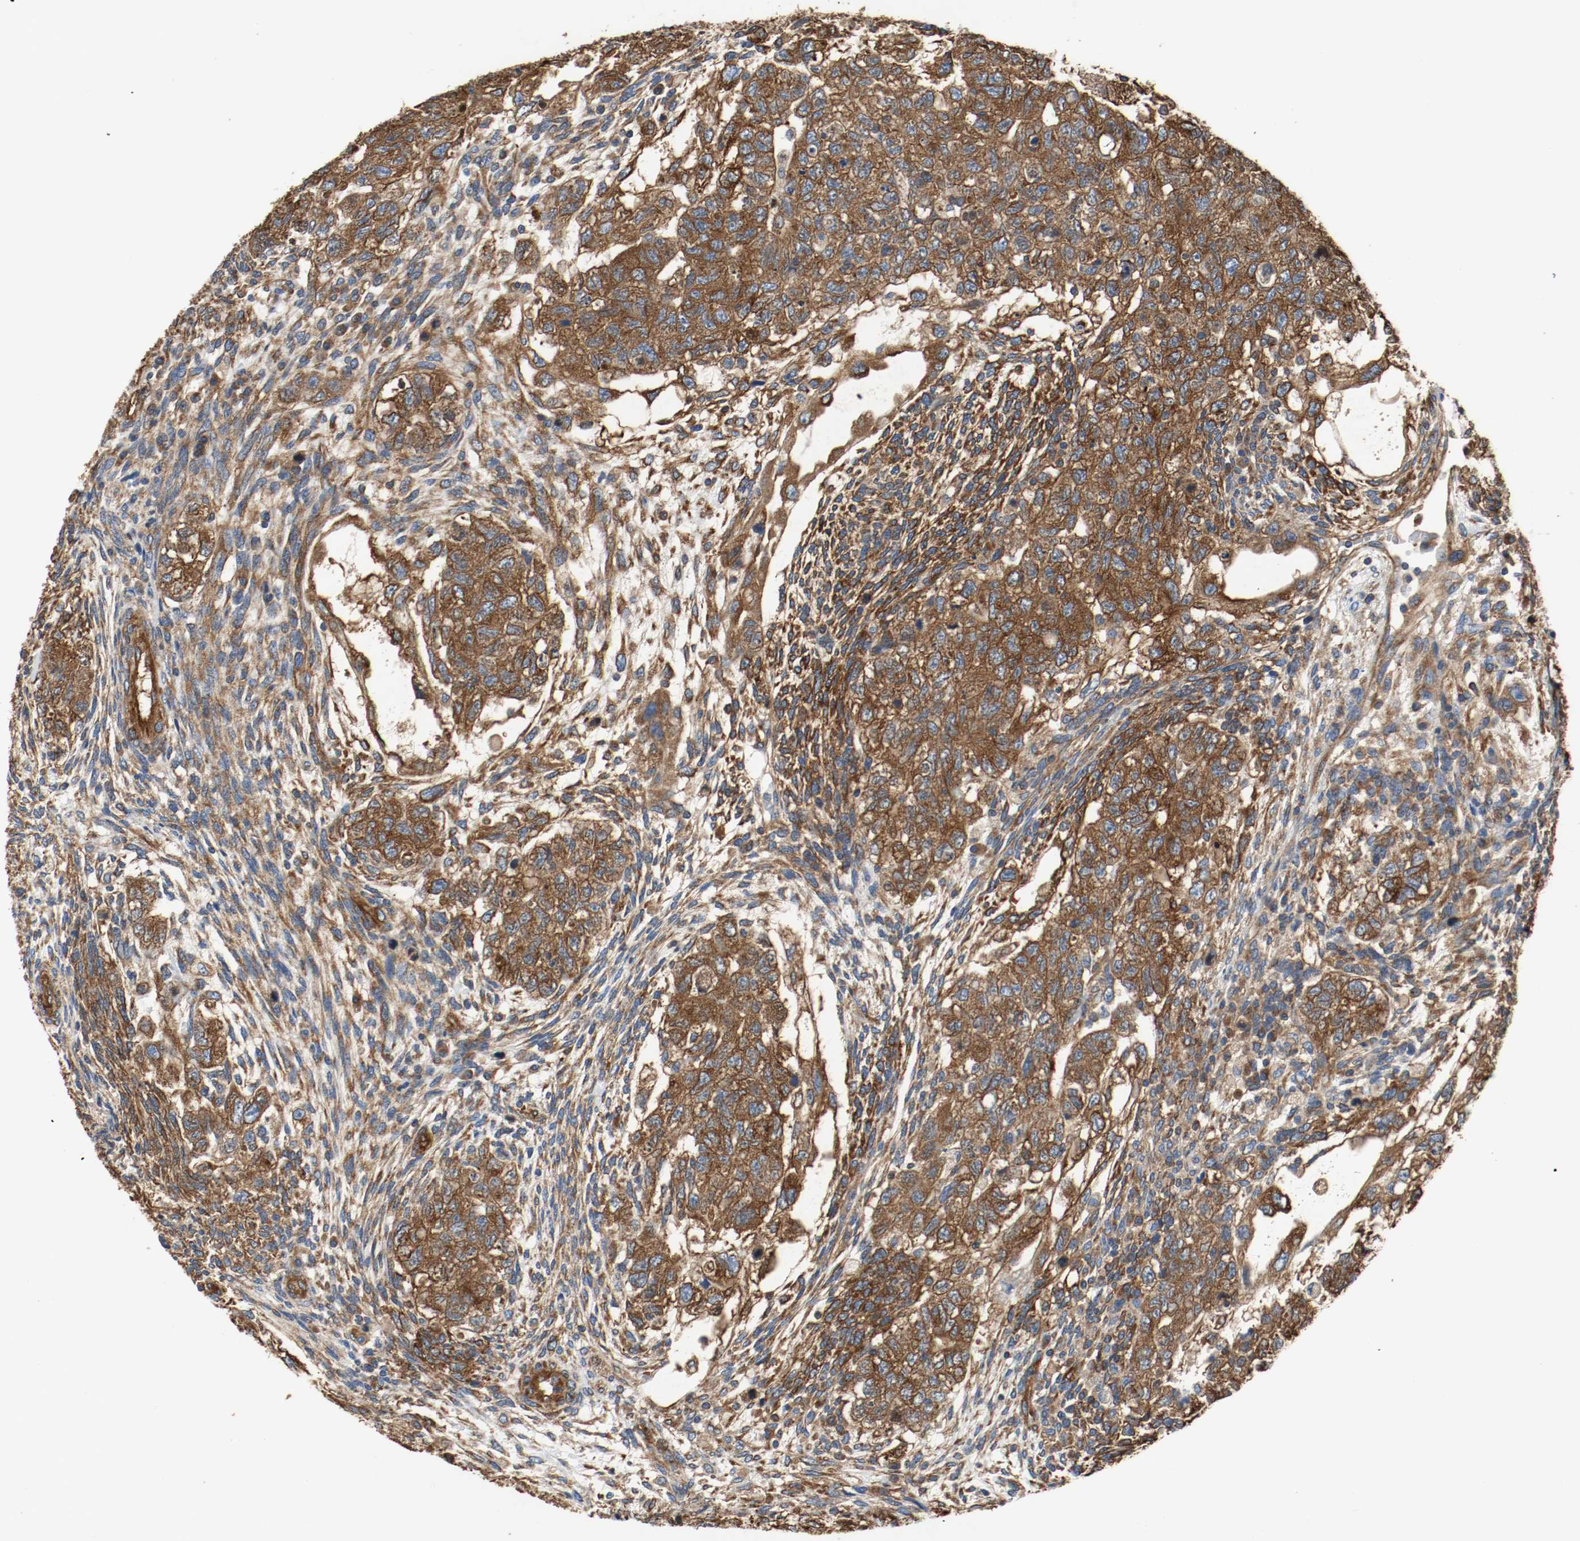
{"staining": {"intensity": "strong", "quantity": ">75%", "location": "cytoplasmic/membranous"}, "tissue": "testis cancer", "cell_type": "Tumor cells", "image_type": "cancer", "snomed": [{"axis": "morphology", "description": "Normal tissue, NOS"}, {"axis": "morphology", "description": "Carcinoma, Embryonal, NOS"}, {"axis": "topography", "description": "Testis"}], "caption": "High-power microscopy captured an IHC photomicrograph of testis cancer, revealing strong cytoplasmic/membranous staining in about >75% of tumor cells.", "gene": "TUBA3D", "patient": {"sex": "male", "age": 36}}